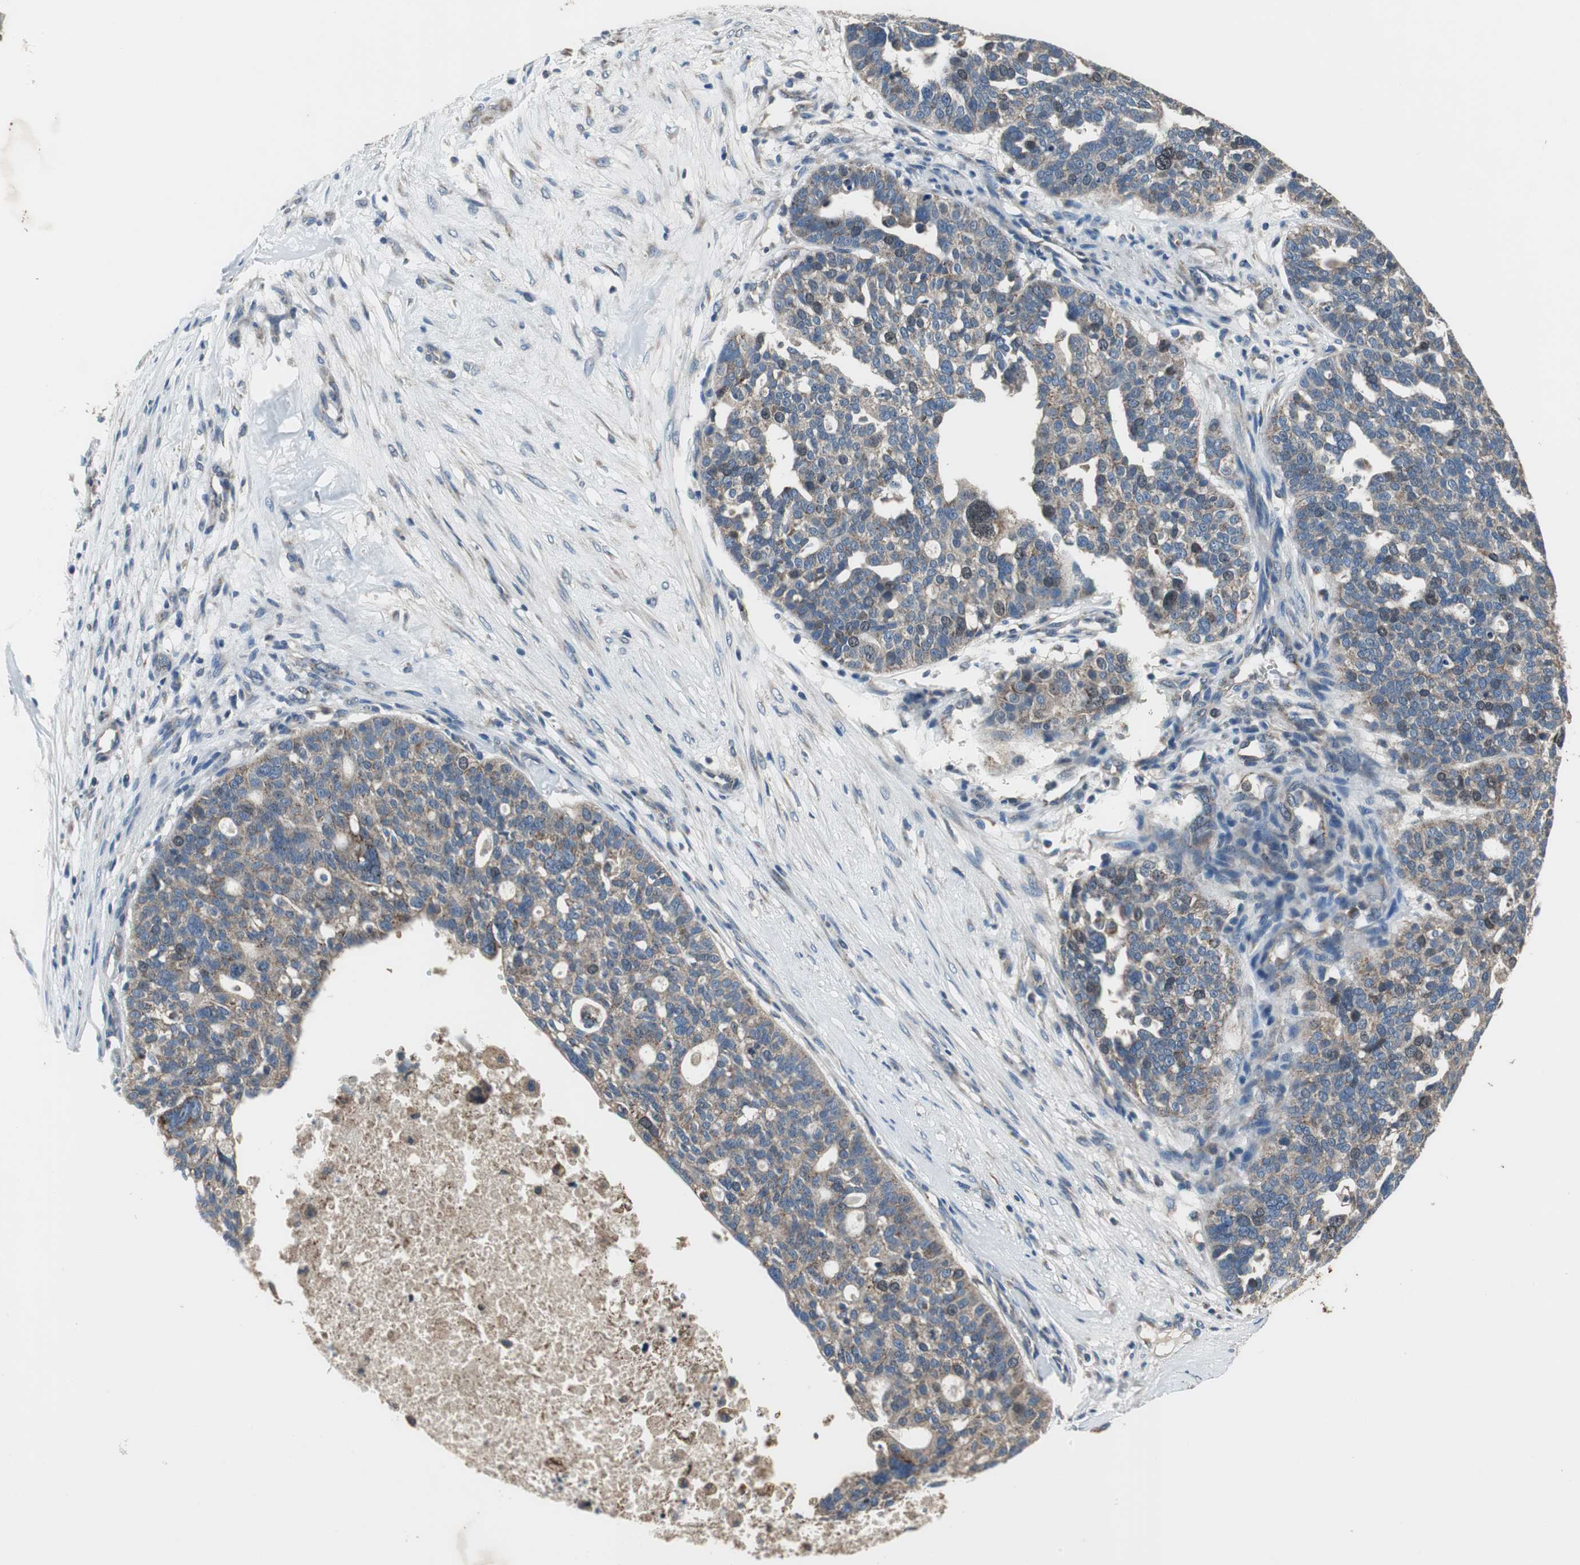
{"staining": {"intensity": "moderate", "quantity": "25%-75%", "location": "cytoplasmic/membranous,nuclear"}, "tissue": "ovarian cancer", "cell_type": "Tumor cells", "image_type": "cancer", "snomed": [{"axis": "morphology", "description": "Cystadenocarcinoma, serous, NOS"}, {"axis": "topography", "description": "Ovary"}], "caption": "Immunohistochemical staining of ovarian serous cystadenocarcinoma exhibits moderate cytoplasmic/membranous and nuclear protein positivity in approximately 25%-75% of tumor cells.", "gene": "PI4KB", "patient": {"sex": "female", "age": 59}}